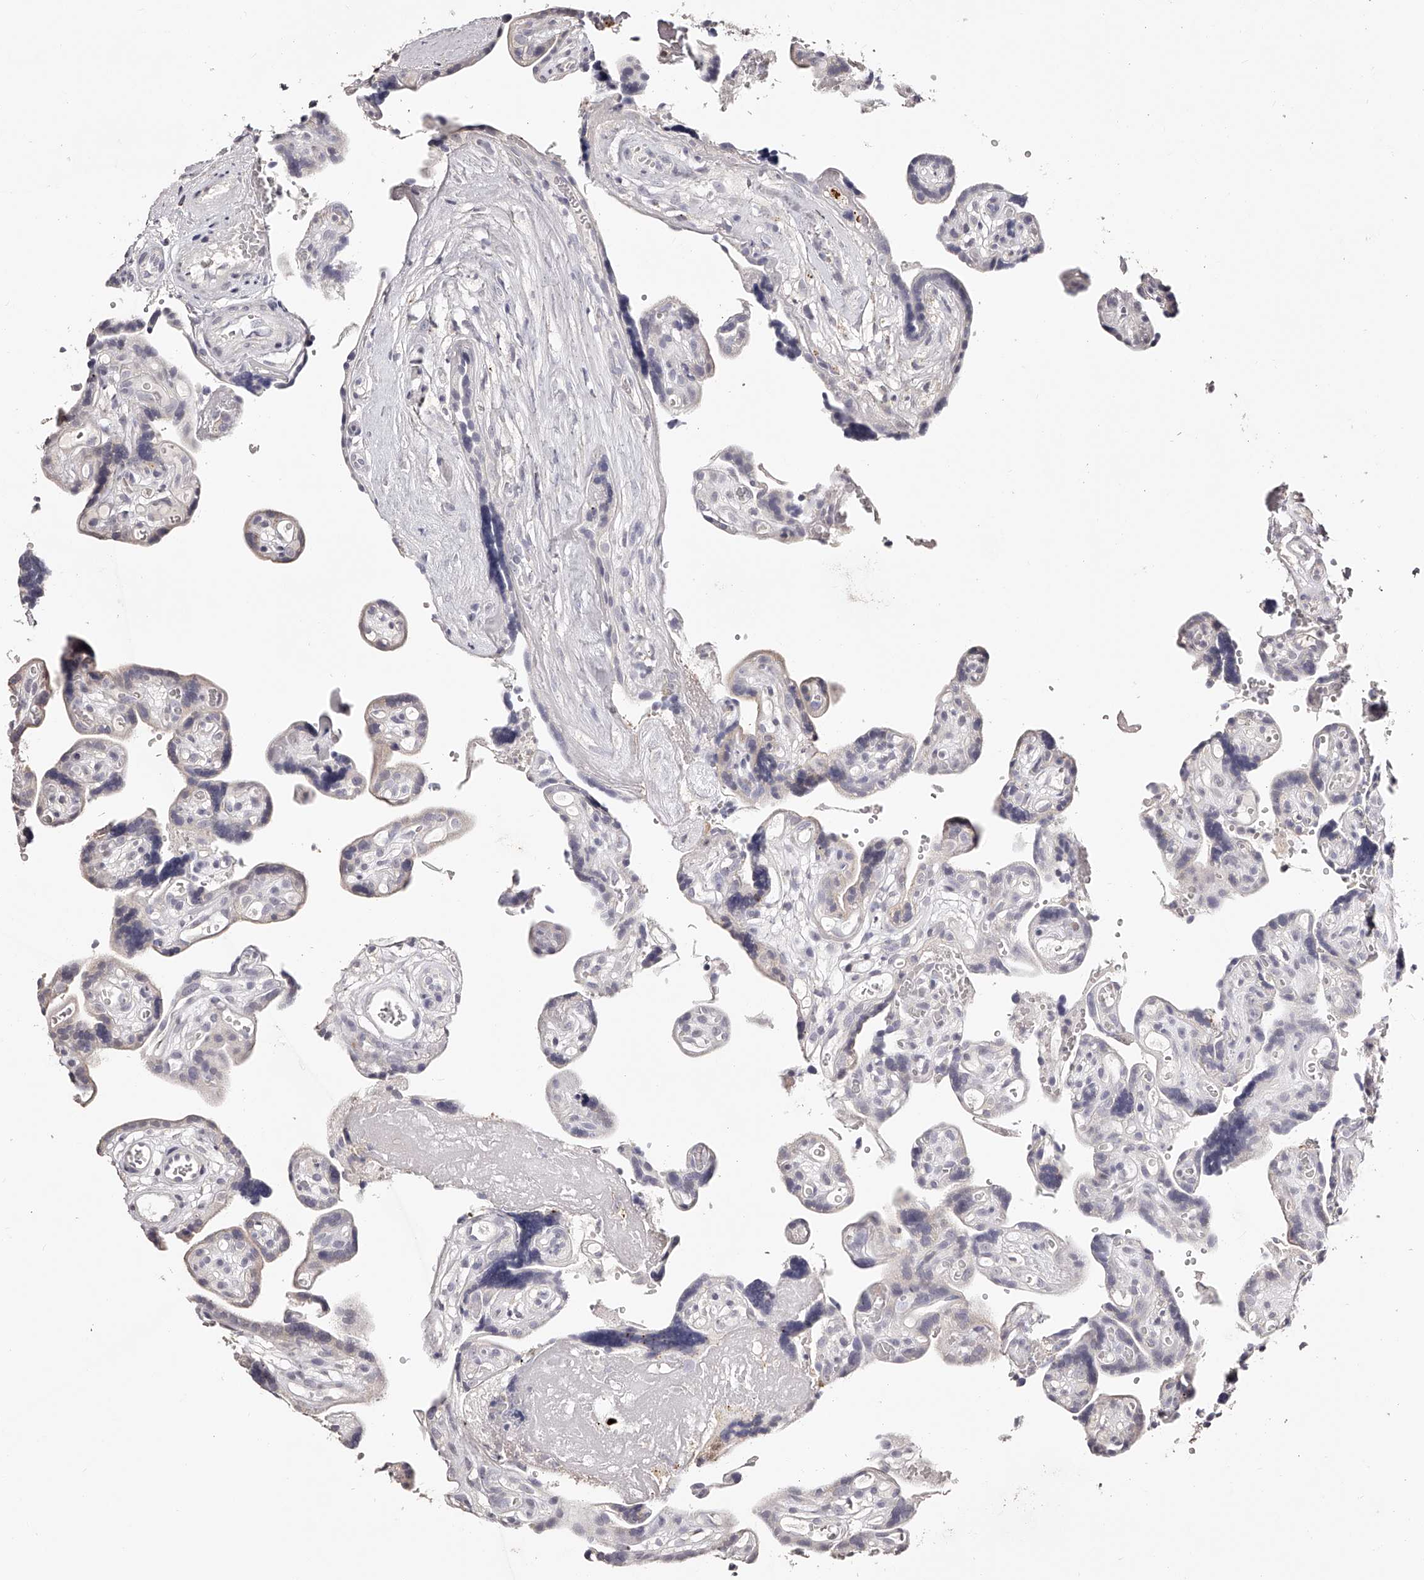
{"staining": {"intensity": "negative", "quantity": "none", "location": "none"}, "tissue": "placenta", "cell_type": "Decidual cells", "image_type": "normal", "snomed": [{"axis": "morphology", "description": "Normal tissue, NOS"}, {"axis": "topography", "description": "Placenta"}], "caption": "This is a image of immunohistochemistry (IHC) staining of benign placenta, which shows no staining in decidual cells. (Immunohistochemistry (ihc), brightfield microscopy, high magnification).", "gene": "SLC35D3", "patient": {"sex": "female", "age": 30}}